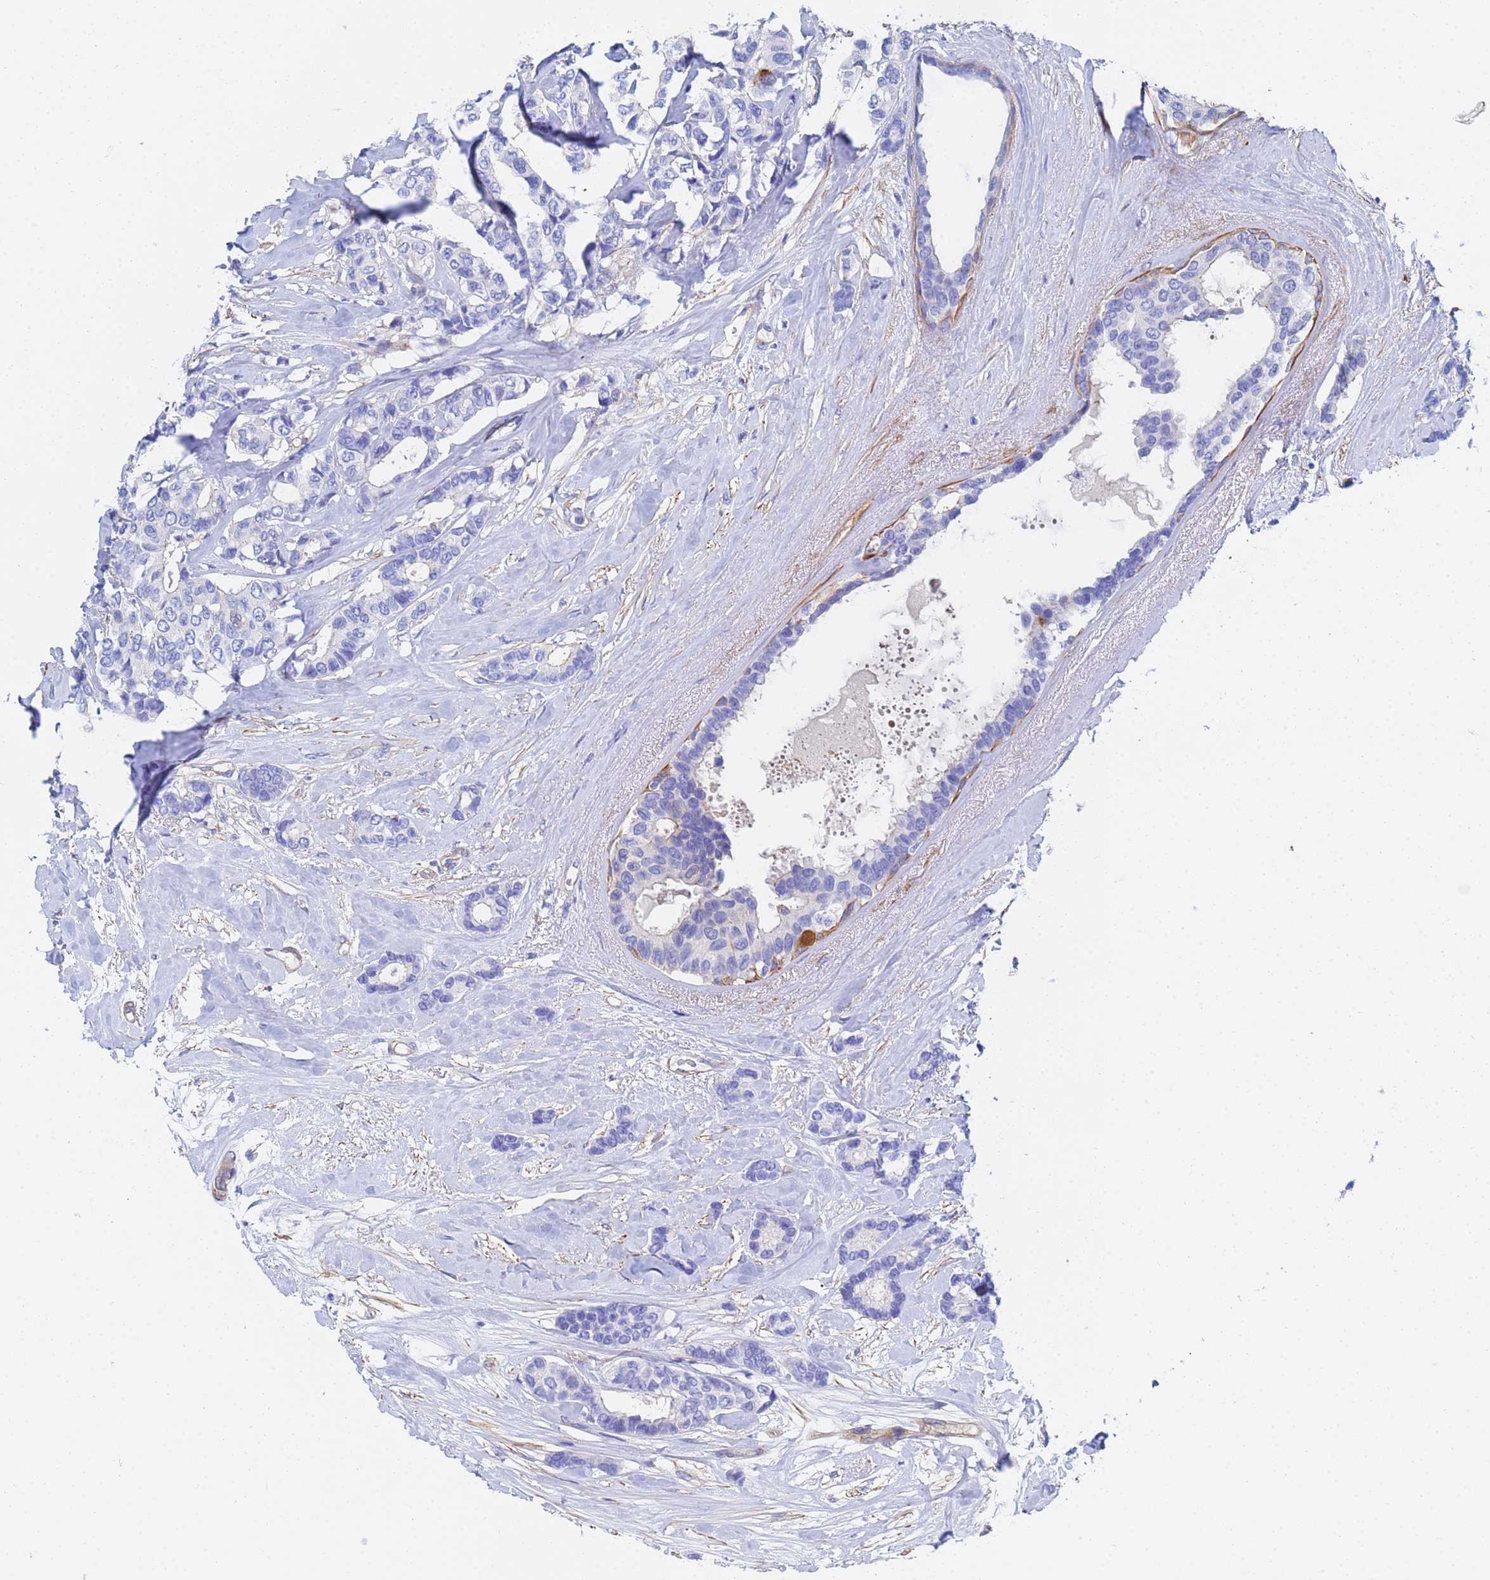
{"staining": {"intensity": "negative", "quantity": "none", "location": "none"}, "tissue": "breast cancer", "cell_type": "Tumor cells", "image_type": "cancer", "snomed": [{"axis": "morphology", "description": "Duct carcinoma"}, {"axis": "topography", "description": "Breast"}], "caption": "Human breast cancer stained for a protein using immunohistochemistry reveals no staining in tumor cells.", "gene": "CST4", "patient": {"sex": "female", "age": 87}}